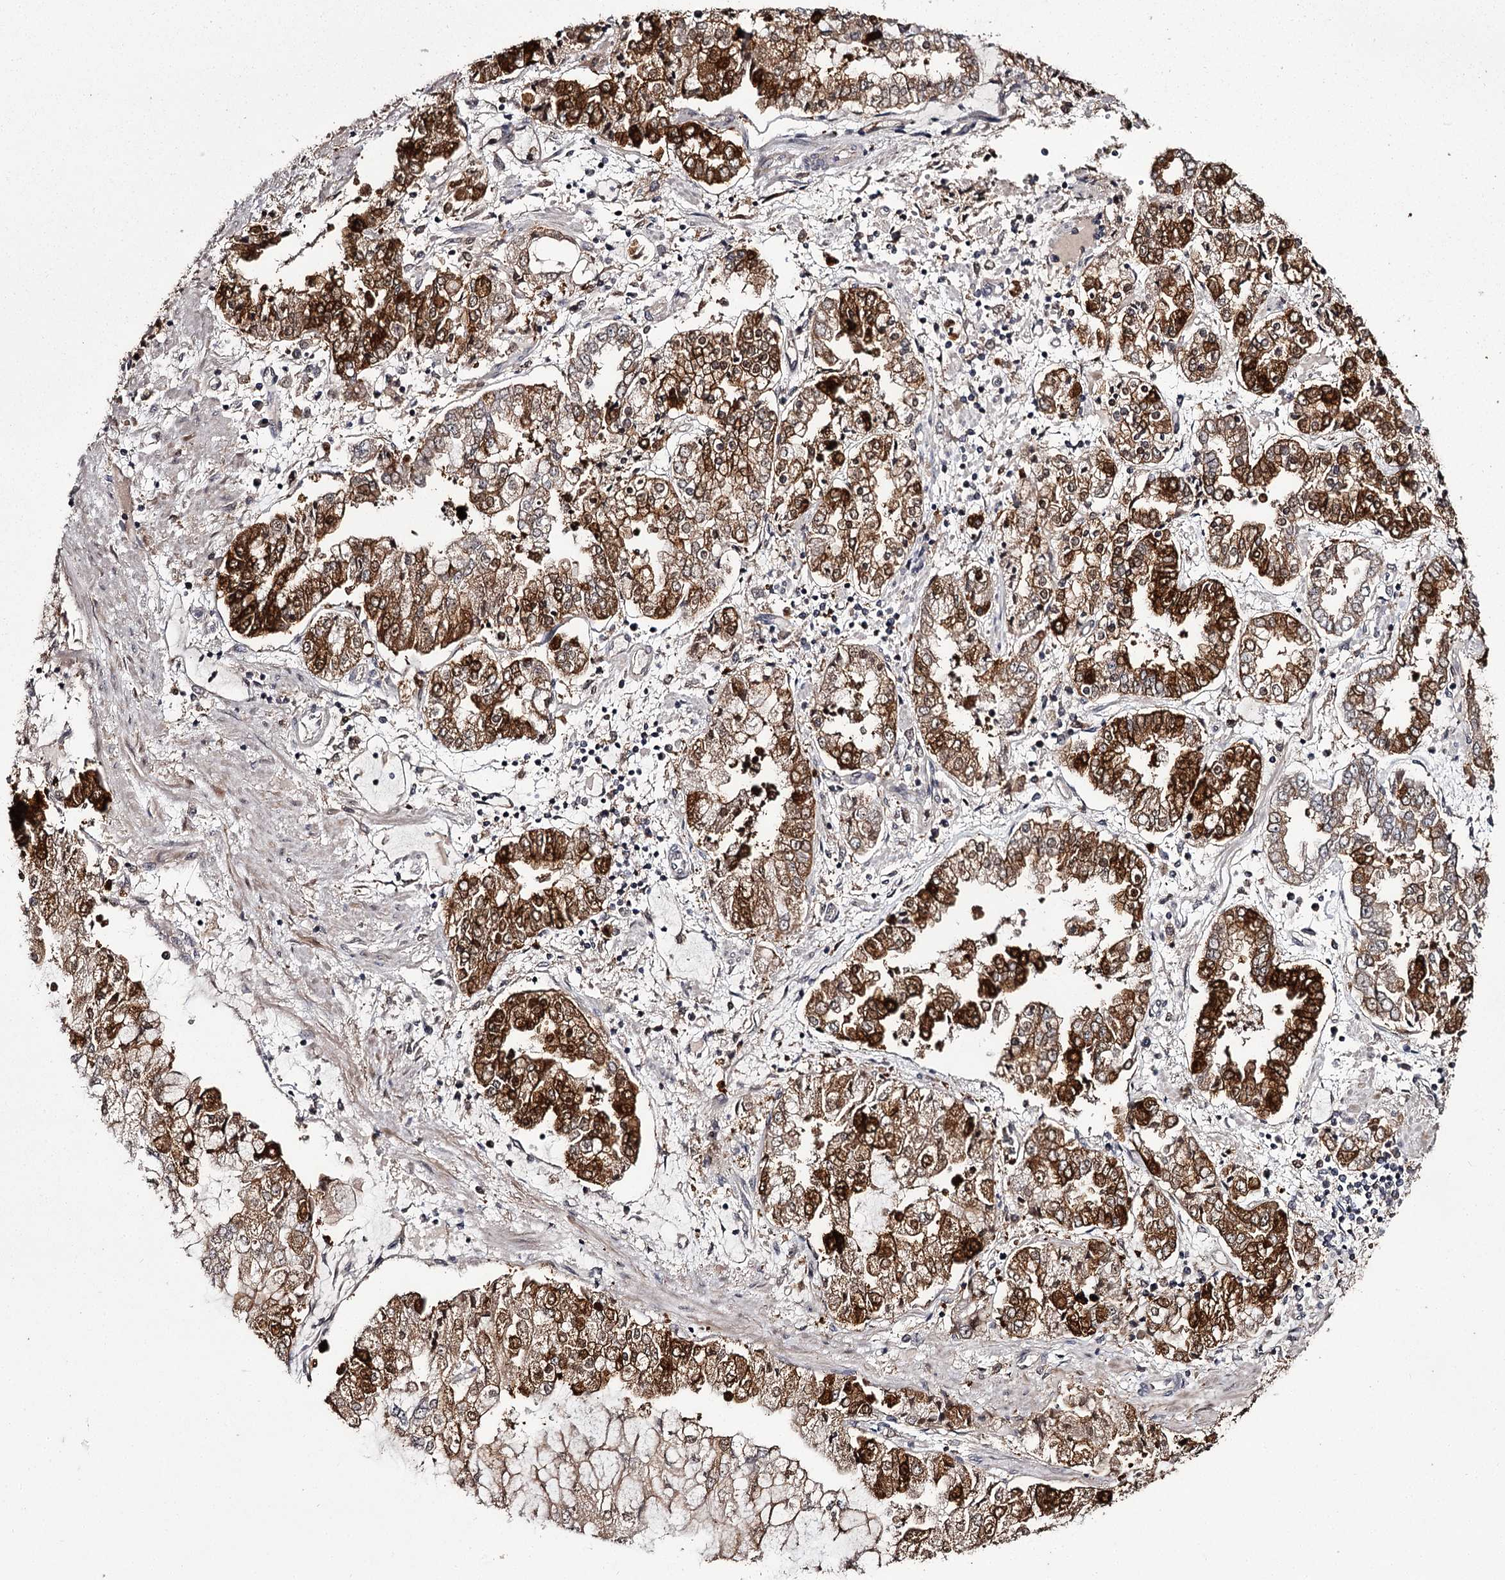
{"staining": {"intensity": "moderate", "quantity": "25%-75%", "location": "cytoplasmic/membranous"}, "tissue": "stomach cancer", "cell_type": "Tumor cells", "image_type": "cancer", "snomed": [{"axis": "morphology", "description": "Adenocarcinoma, NOS"}, {"axis": "topography", "description": "Stomach"}], "caption": "Protein expression analysis of human stomach cancer (adenocarcinoma) reveals moderate cytoplasmic/membranous positivity in about 25%-75% of tumor cells. The staining was performed using DAB (3,3'-diaminobenzidine) to visualize the protein expression in brown, while the nuclei were stained in blue with hematoxylin (Magnification: 20x).", "gene": "SLC32A1", "patient": {"sex": "male", "age": 76}}